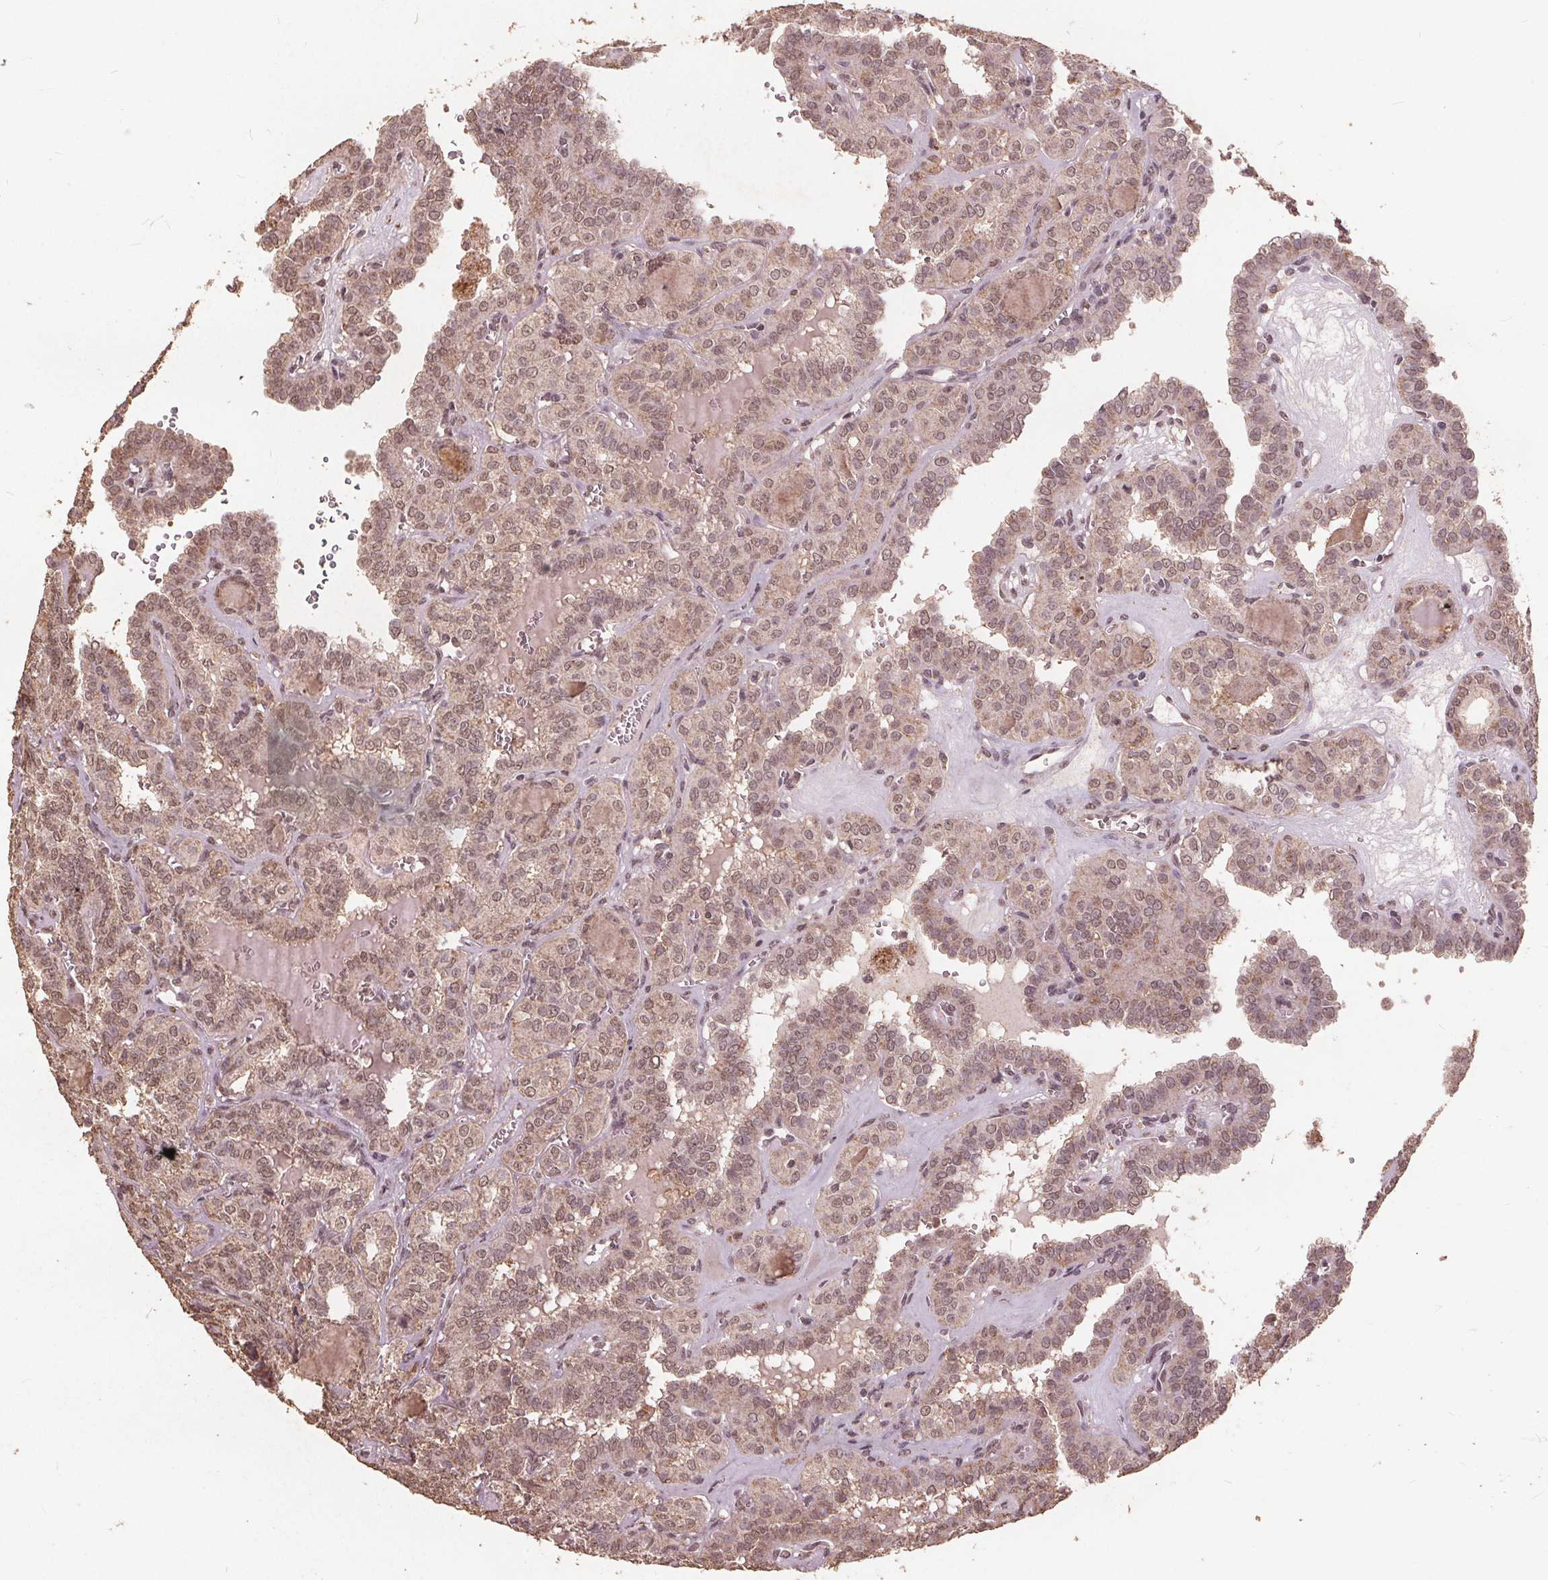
{"staining": {"intensity": "weak", "quantity": ">75%", "location": "nuclear"}, "tissue": "thyroid cancer", "cell_type": "Tumor cells", "image_type": "cancer", "snomed": [{"axis": "morphology", "description": "Papillary adenocarcinoma, NOS"}, {"axis": "topography", "description": "Thyroid gland"}], "caption": "Immunohistochemistry (IHC) of thyroid cancer (papillary adenocarcinoma) demonstrates low levels of weak nuclear staining in approximately >75% of tumor cells. Nuclei are stained in blue.", "gene": "DSG3", "patient": {"sex": "female", "age": 41}}